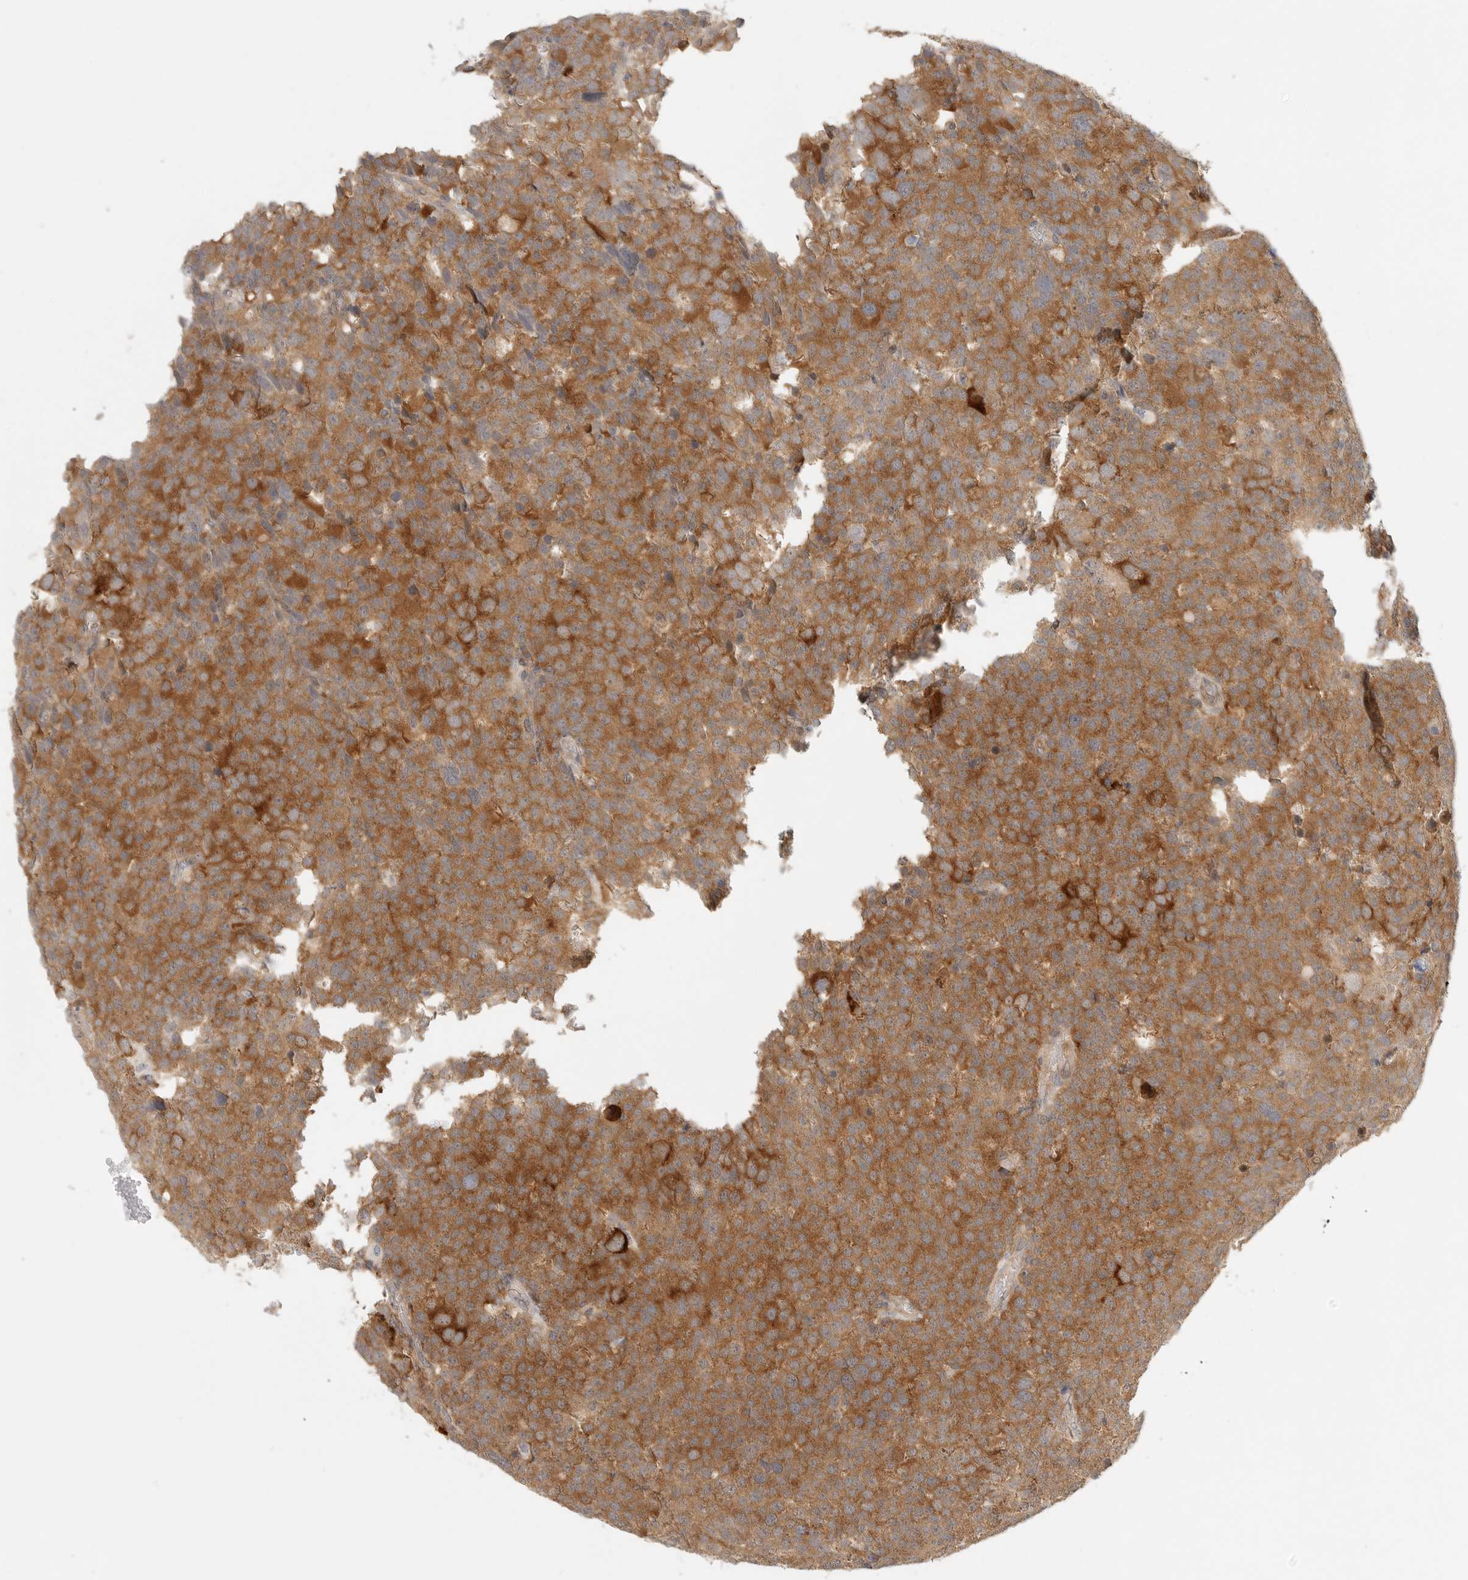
{"staining": {"intensity": "strong", "quantity": ">75%", "location": "cytoplasmic/membranous"}, "tissue": "testis cancer", "cell_type": "Tumor cells", "image_type": "cancer", "snomed": [{"axis": "morphology", "description": "Seminoma, NOS"}, {"axis": "topography", "description": "Testis"}], "caption": "IHC micrograph of neoplastic tissue: human seminoma (testis) stained using immunohistochemistry exhibits high levels of strong protein expression localized specifically in the cytoplasmic/membranous of tumor cells, appearing as a cytoplasmic/membranous brown color.", "gene": "HDAC6", "patient": {"sex": "male", "age": 71}}